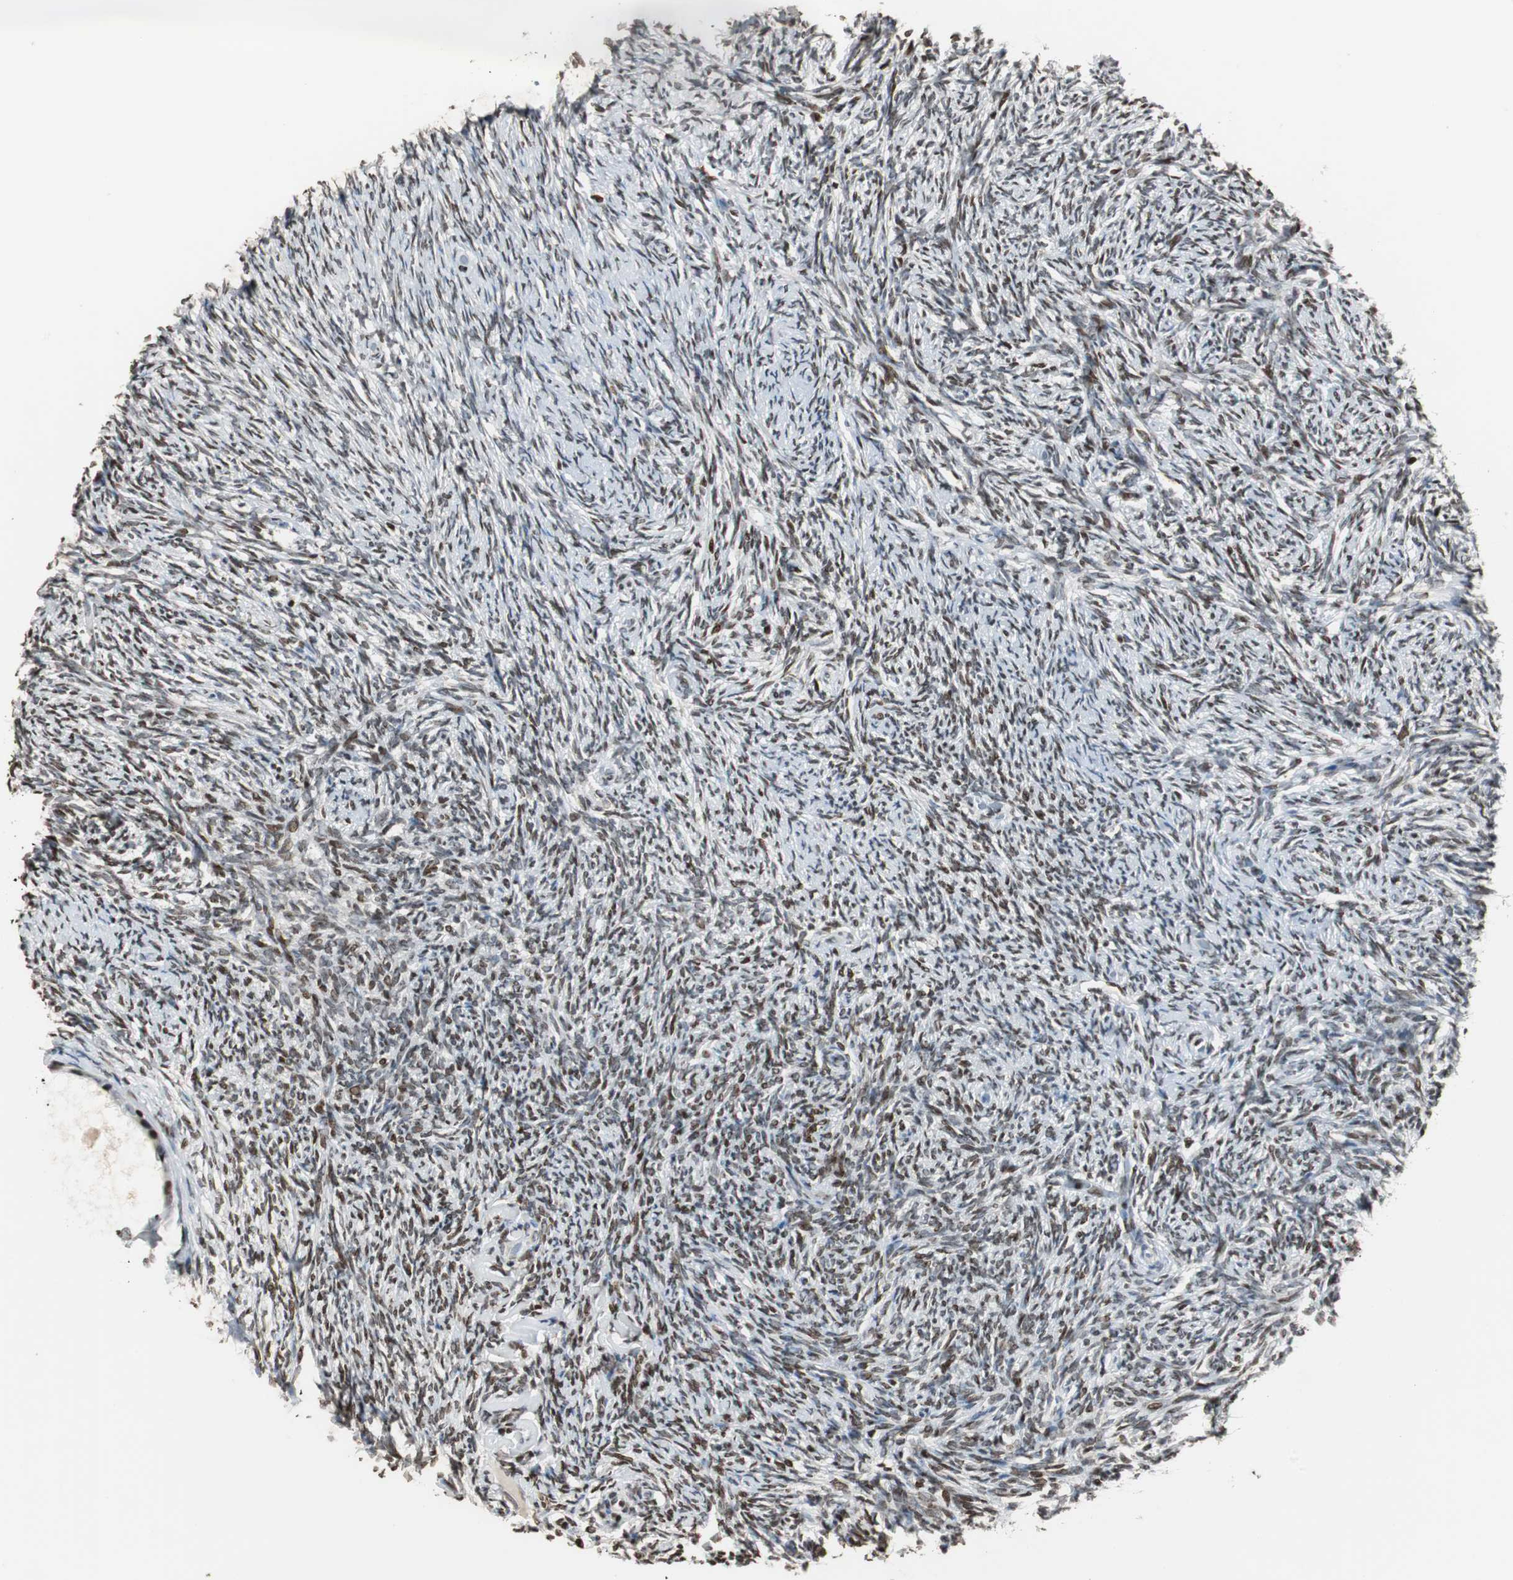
{"staining": {"intensity": "strong", "quantity": ">75%", "location": "nuclear"}, "tissue": "ovary", "cell_type": "Ovarian stroma cells", "image_type": "normal", "snomed": [{"axis": "morphology", "description": "Normal tissue, NOS"}, {"axis": "topography", "description": "Ovary"}], "caption": "DAB immunohistochemical staining of unremarkable human ovary demonstrates strong nuclear protein expression in approximately >75% of ovarian stroma cells. (brown staining indicates protein expression, while blue staining denotes nuclei).", "gene": "PAXIP1", "patient": {"sex": "female", "age": 60}}